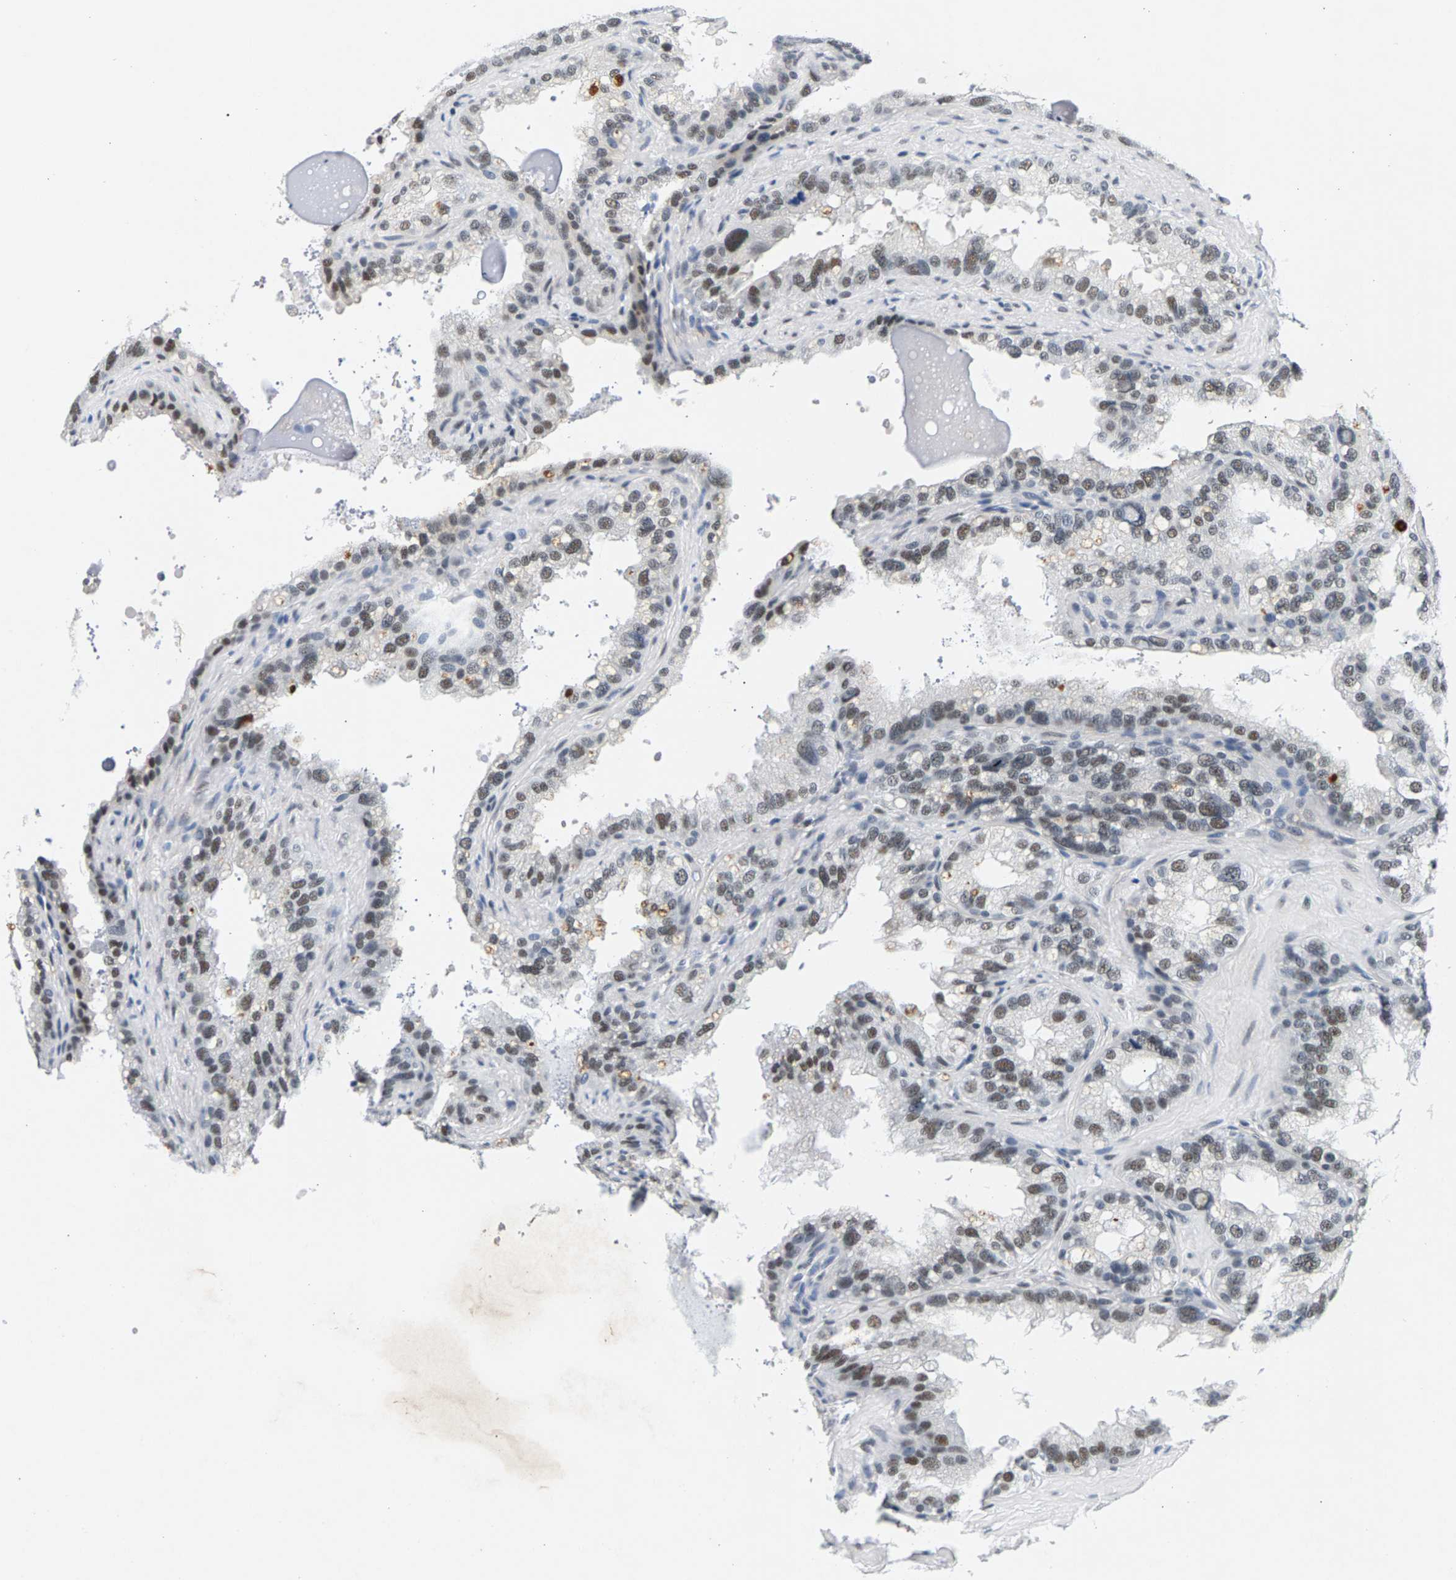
{"staining": {"intensity": "moderate", "quantity": "<25%", "location": "nuclear"}, "tissue": "seminal vesicle", "cell_type": "Glandular cells", "image_type": "normal", "snomed": [{"axis": "morphology", "description": "Normal tissue, NOS"}, {"axis": "topography", "description": "Seminal veicle"}], "caption": "An immunohistochemistry photomicrograph of benign tissue is shown. Protein staining in brown labels moderate nuclear positivity in seminal vesicle within glandular cells.", "gene": "ATF2", "patient": {"sex": "male", "age": 68}}